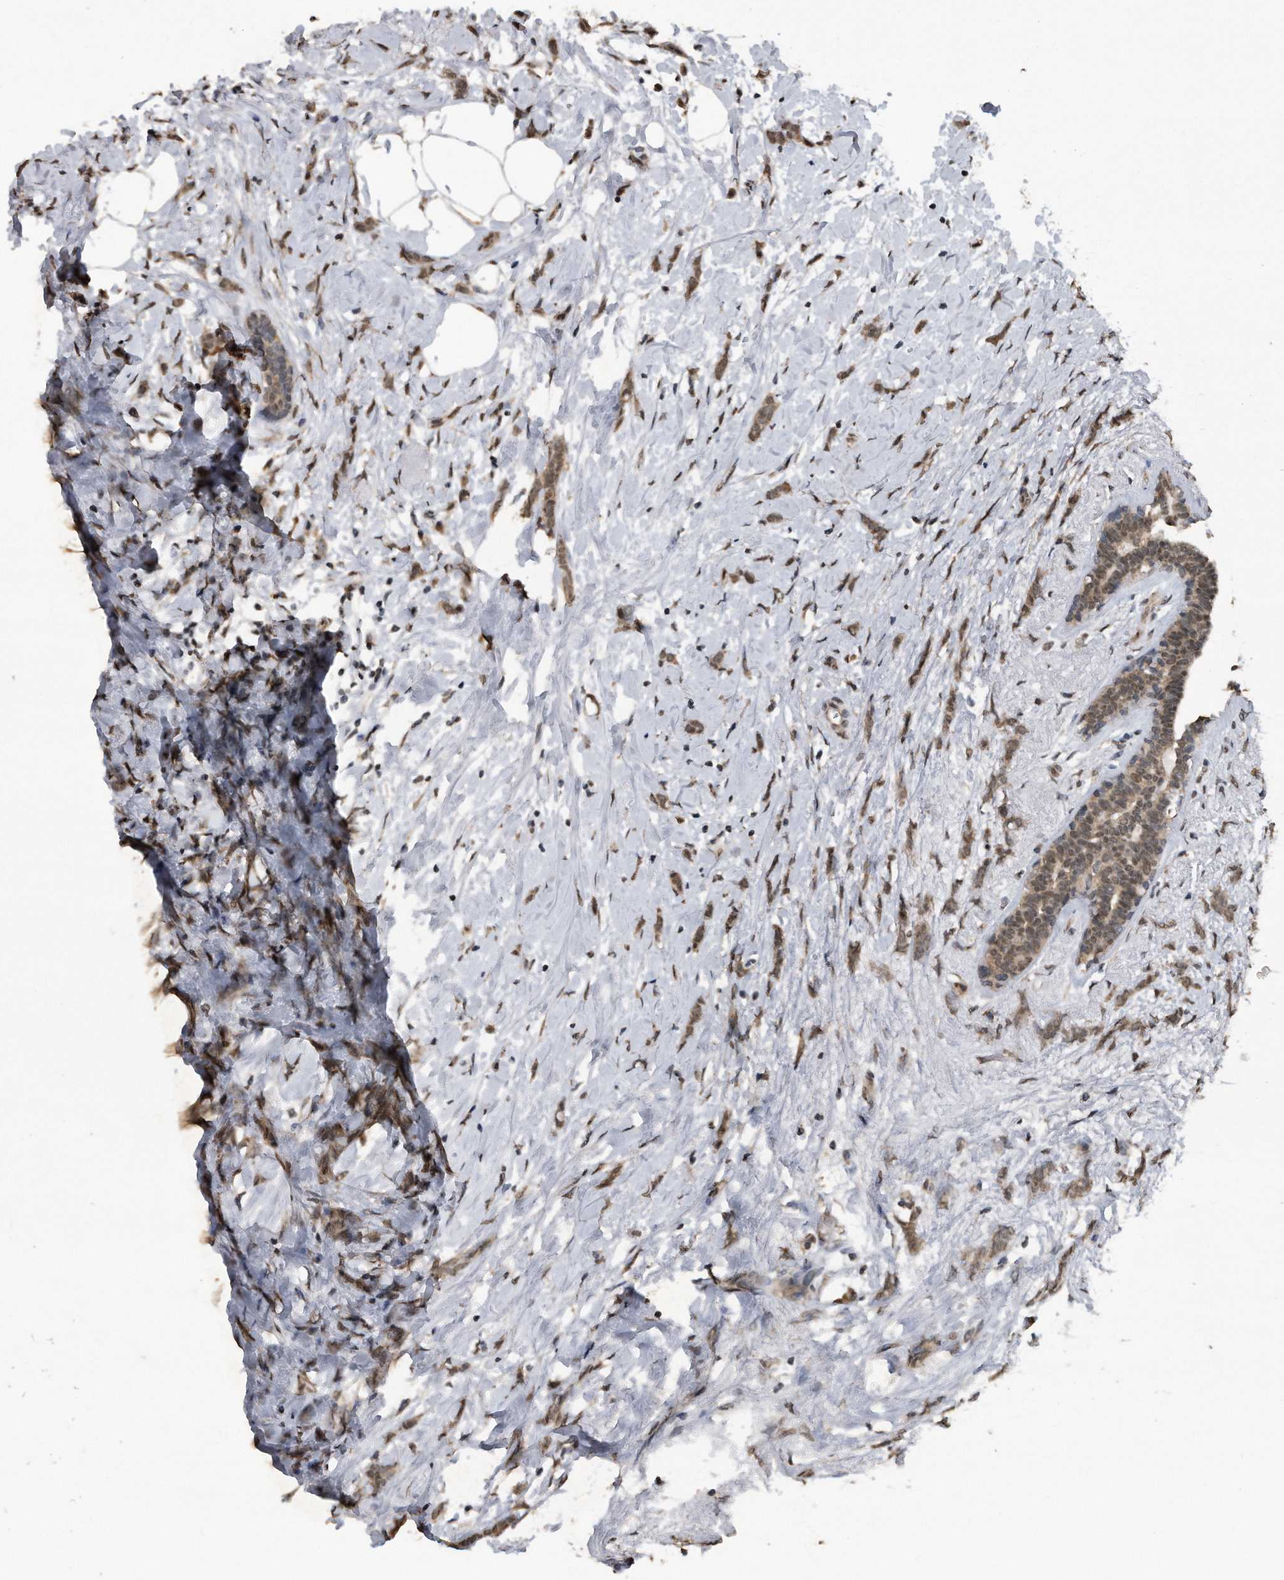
{"staining": {"intensity": "moderate", "quantity": ">75%", "location": "cytoplasmic/membranous"}, "tissue": "breast cancer", "cell_type": "Tumor cells", "image_type": "cancer", "snomed": [{"axis": "morphology", "description": "Lobular carcinoma, in situ"}, {"axis": "morphology", "description": "Lobular carcinoma"}, {"axis": "topography", "description": "Breast"}], "caption": "Moderate cytoplasmic/membranous expression is present in approximately >75% of tumor cells in lobular carcinoma (breast). The staining is performed using DAB (3,3'-diaminobenzidine) brown chromogen to label protein expression. The nuclei are counter-stained blue using hematoxylin.", "gene": "CRYZL1", "patient": {"sex": "female", "age": 41}}